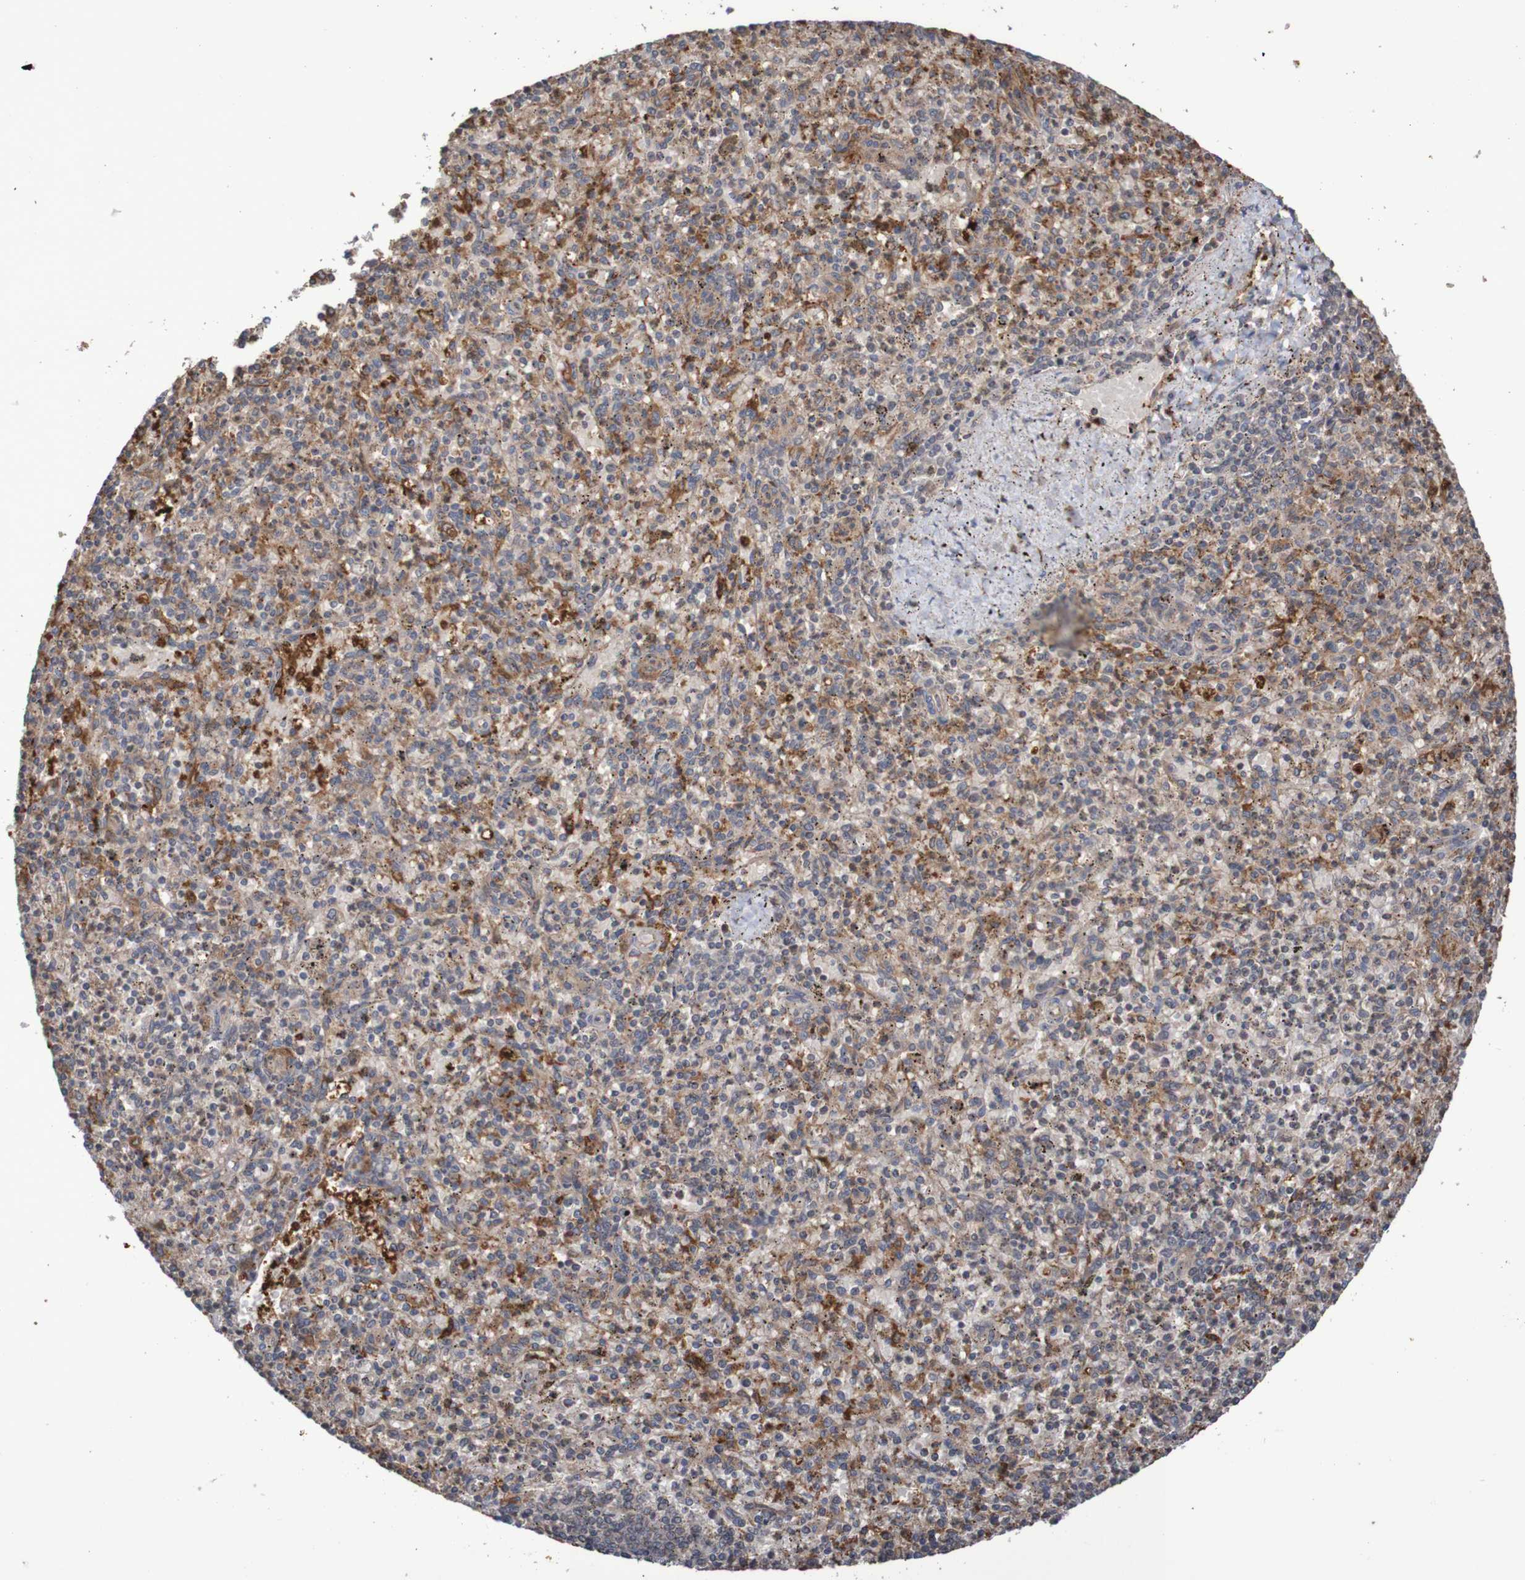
{"staining": {"intensity": "moderate", "quantity": ">75%", "location": "cytoplasmic/membranous"}, "tissue": "spleen", "cell_type": "Cells in red pulp", "image_type": "normal", "snomed": [{"axis": "morphology", "description": "Normal tissue, NOS"}, {"axis": "topography", "description": "Spleen"}], "caption": "An image of spleen stained for a protein shows moderate cytoplasmic/membranous brown staining in cells in red pulp. The staining was performed using DAB to visualize the protein expression in brown, while the nuclei were stained in blue with hematoxylin (Magnification: 20x).", "gene": "PHYH", "patient": {"sex": "male", "age": 72}}